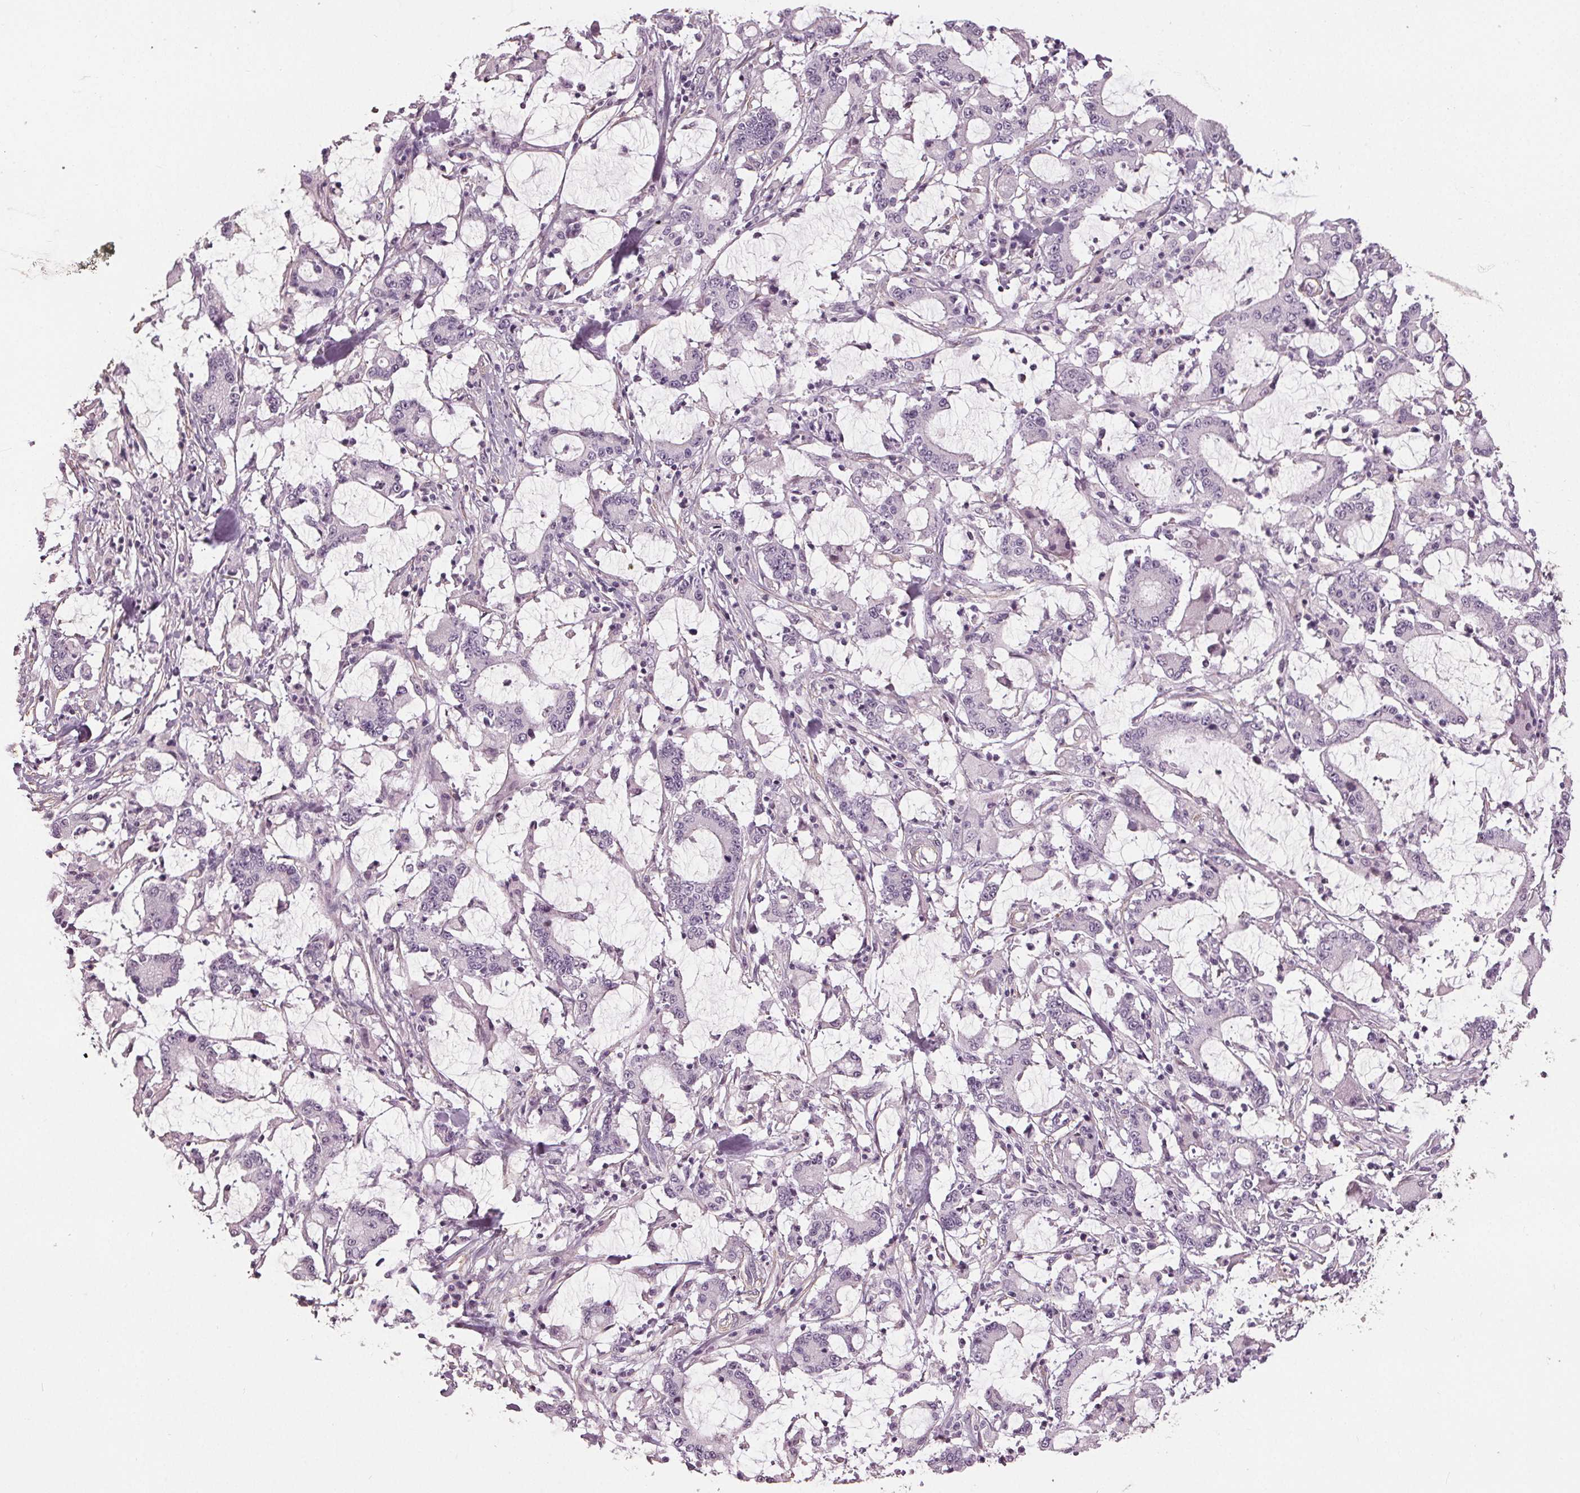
{"staining": {"intensity": "negative", "quantity": "none", "location": "none"}, "tissue": "stomach cancer", "cell_type": "Tumor cells", "image_type": "cancer", "snomed": [{"axis": "morphology", "description": "Adenocarcinoma, NOS"}, {"axis": "topography", "description": "Stomach, upper"}], "caption": "Tumor cells are negative for protein expression in human stomach cancer (adenocarcinoma).", "gene": "PKP1", "patient": {"sex": "male", "age": 68}}